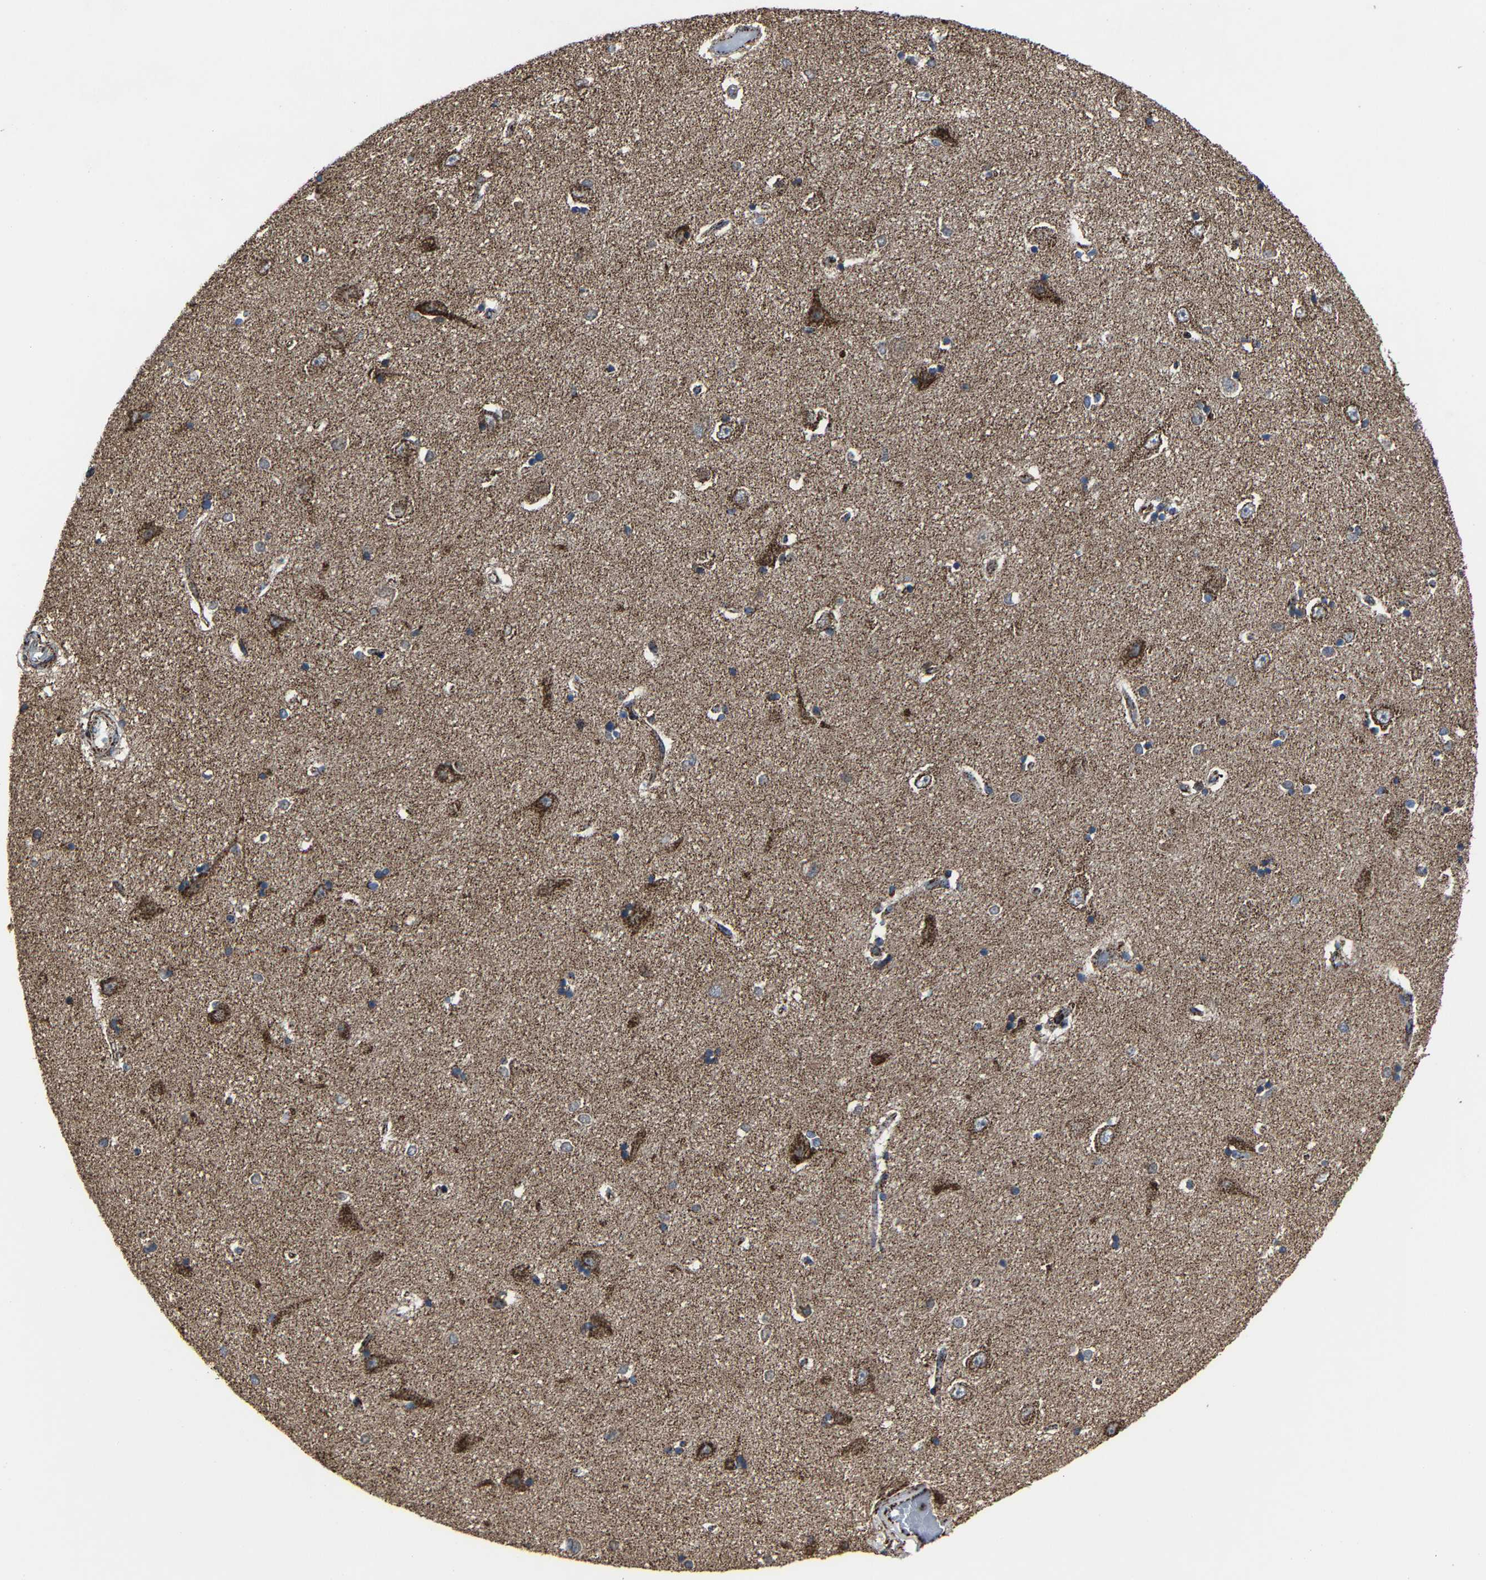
{"staining": {"intensity": "moderate", "quantity": "25%-75%", "location": "cytoplasmic/membranous"}, "tissue": "hippocampus", "cell_type": "Glial cells", "image_type": "normal", "snomed": [{"axis": "morphology", "description": "Normal tissue, NOS"}, {"axis": "topography", "description": "Hippocampus"}], "caption": "Protein analysis of unremarkable hippocampus exhibits moderate cytoplasmic/membranous positivity in about 25%-75% of glial cells. (DAB IHC with brightfield microscopy, high magnification).", "gene": "NDUFV3", "patient": {"sex": "male", "age": 45}}